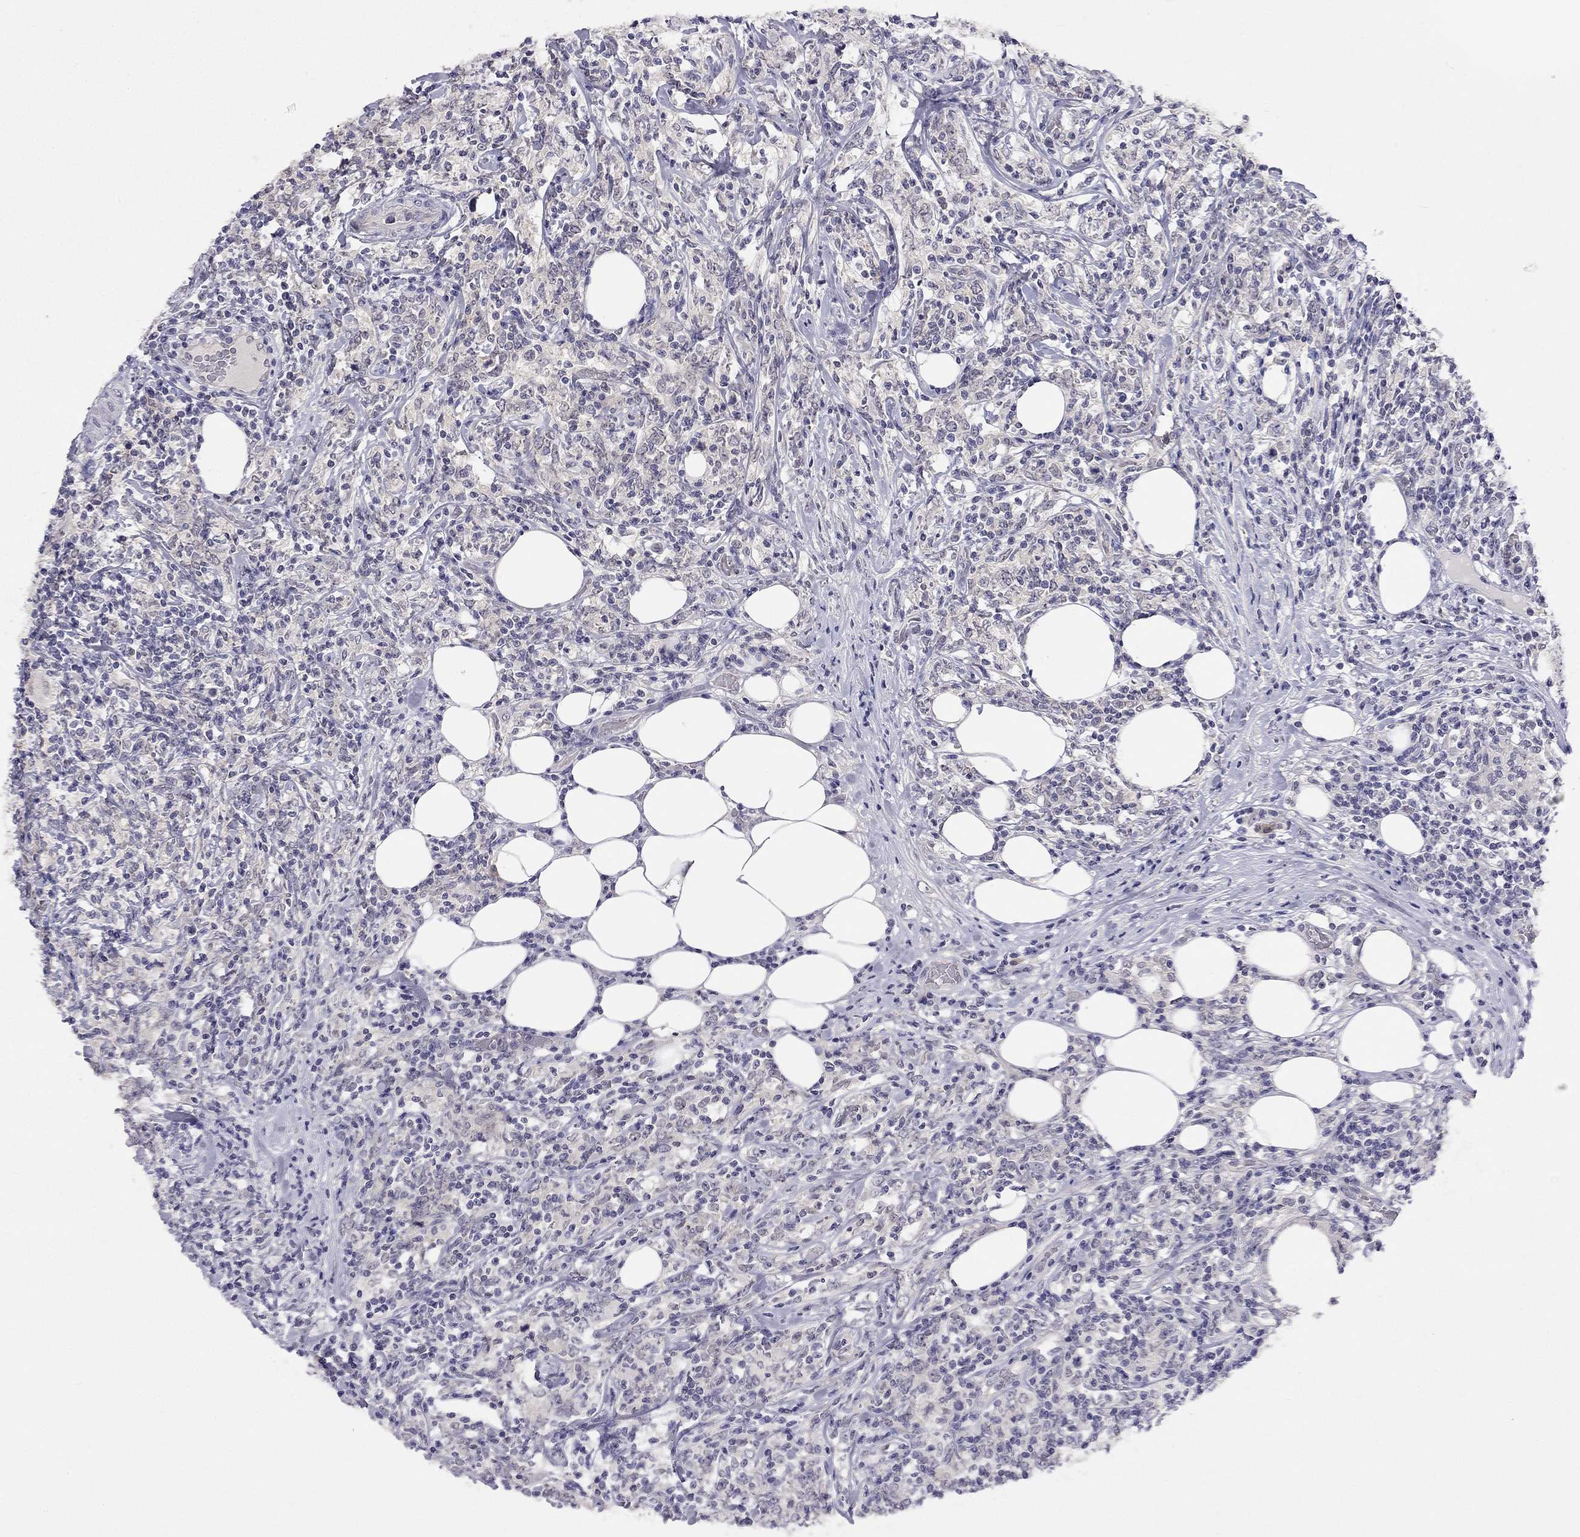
{"staining": {"intensity": "negative", "quantity": "none", "location": "none"}, "tissue": "lymphoma", "cell_type": "Tumor cells", "image_type": "cancer", "snomed": [{"axis": "morphology", "description": "Malignant lymphoma, non-Hodgkin's type, High grade"}, {"axis": "topography", "description": "Lymph node"}], "caption": "High power microscopy photomicrograph of an IHC histopathology image of lymphoma, revealing no significant positivity in tumor cells.", "gene": "C16orf89", "patient": {"sex": "female", "age": 84}}